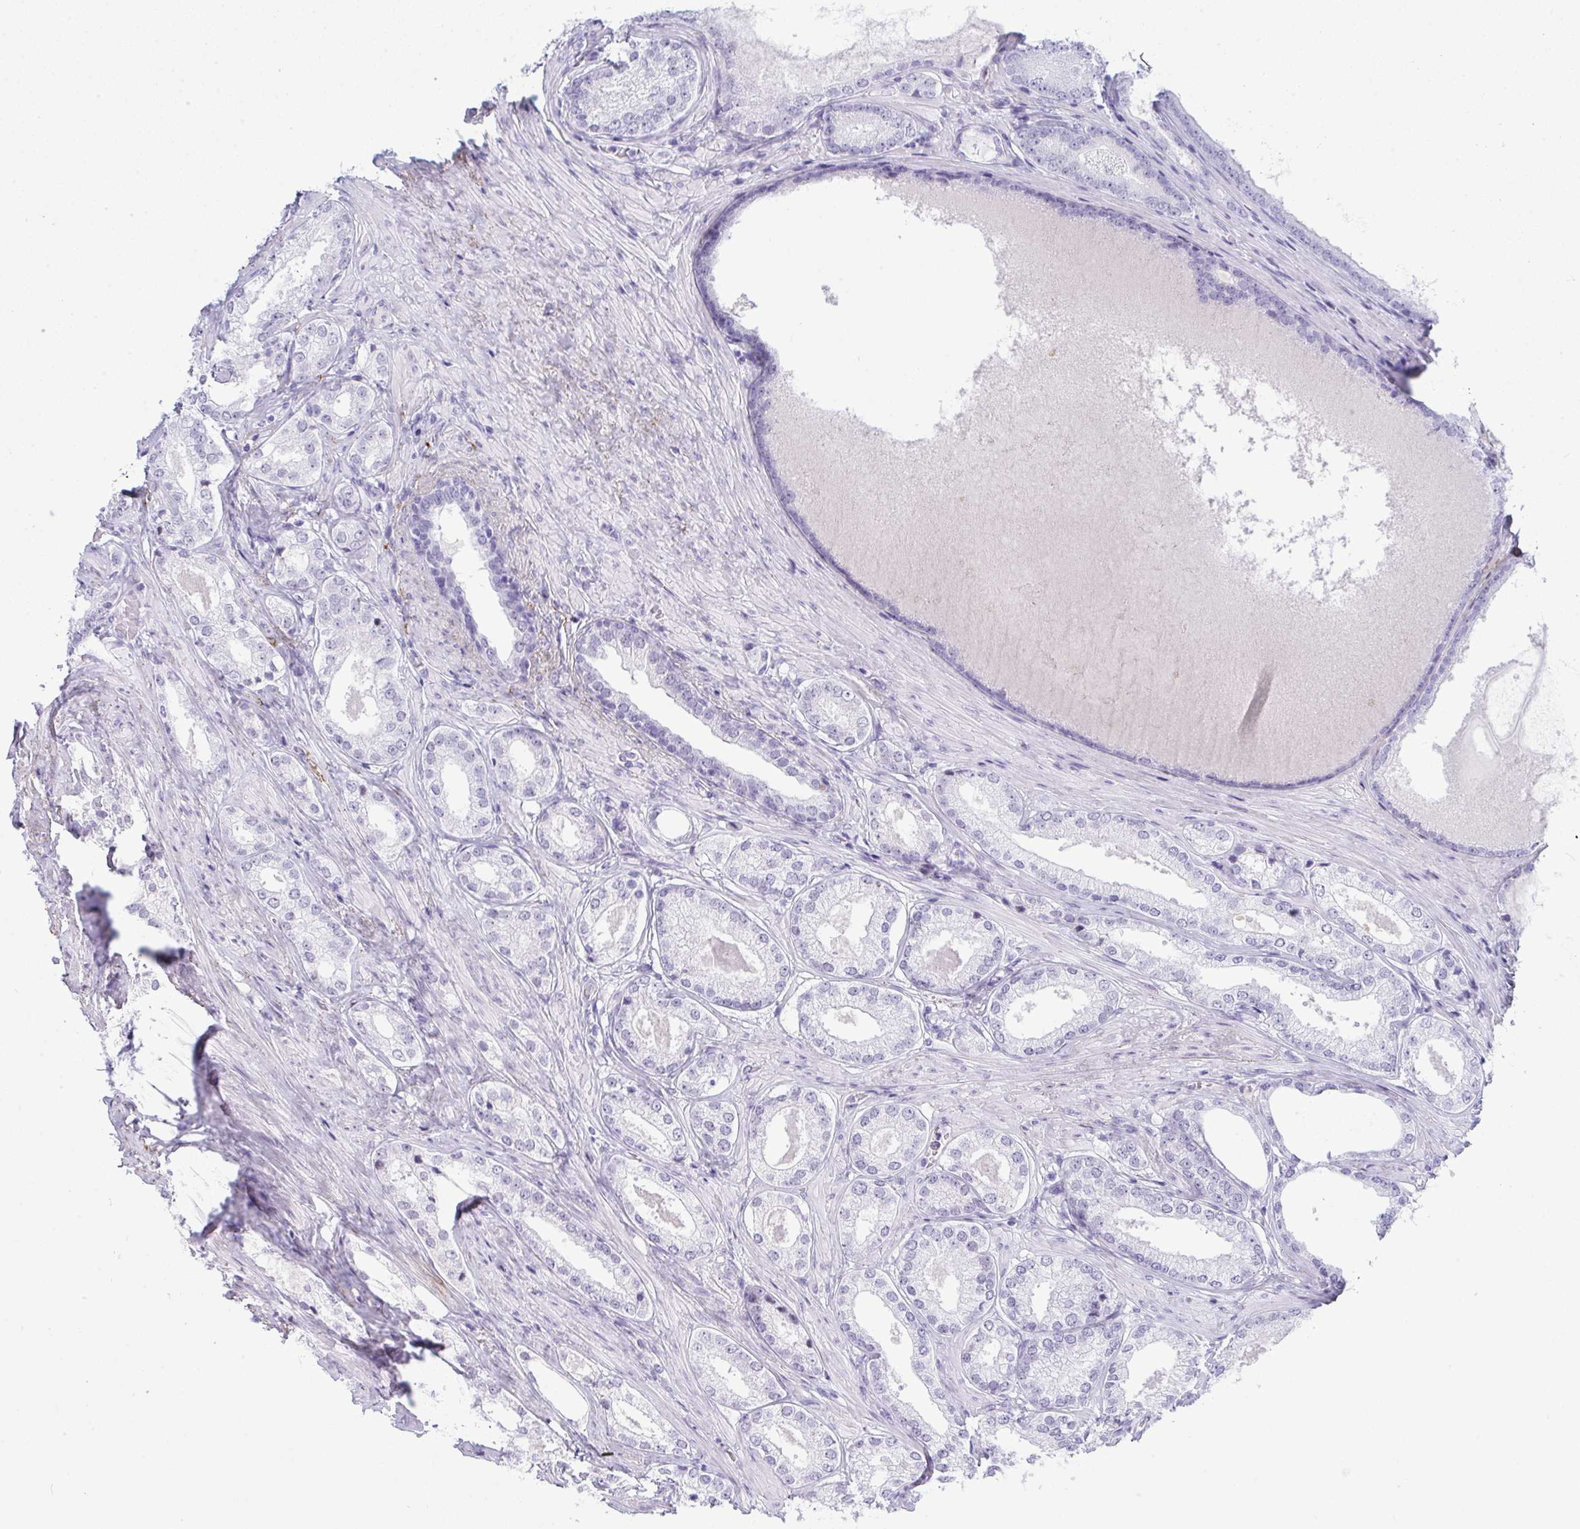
{"staining": {"intensity": "negative", "quantity": "none", "location": "none"}, "tissue": "prostate cancer", "cell_type": "Tumor cells", "image_type": "cancer", "snomed": [{"axis": "morphology", "description": "Adenocarcinoma, NOS"}, {"axis": "morphology", "description": "Adenocarcinoma, Low grade"}, {"axis": "topography", "description": "Prostate"}], "caption": "The histopathology image reveals no staining of tumor cells in prostate adenocarcinoma (low-grade). Nuclei are stained in blue.", "gene": "ELN", "patient": {"sex": "male", "age": 68}}